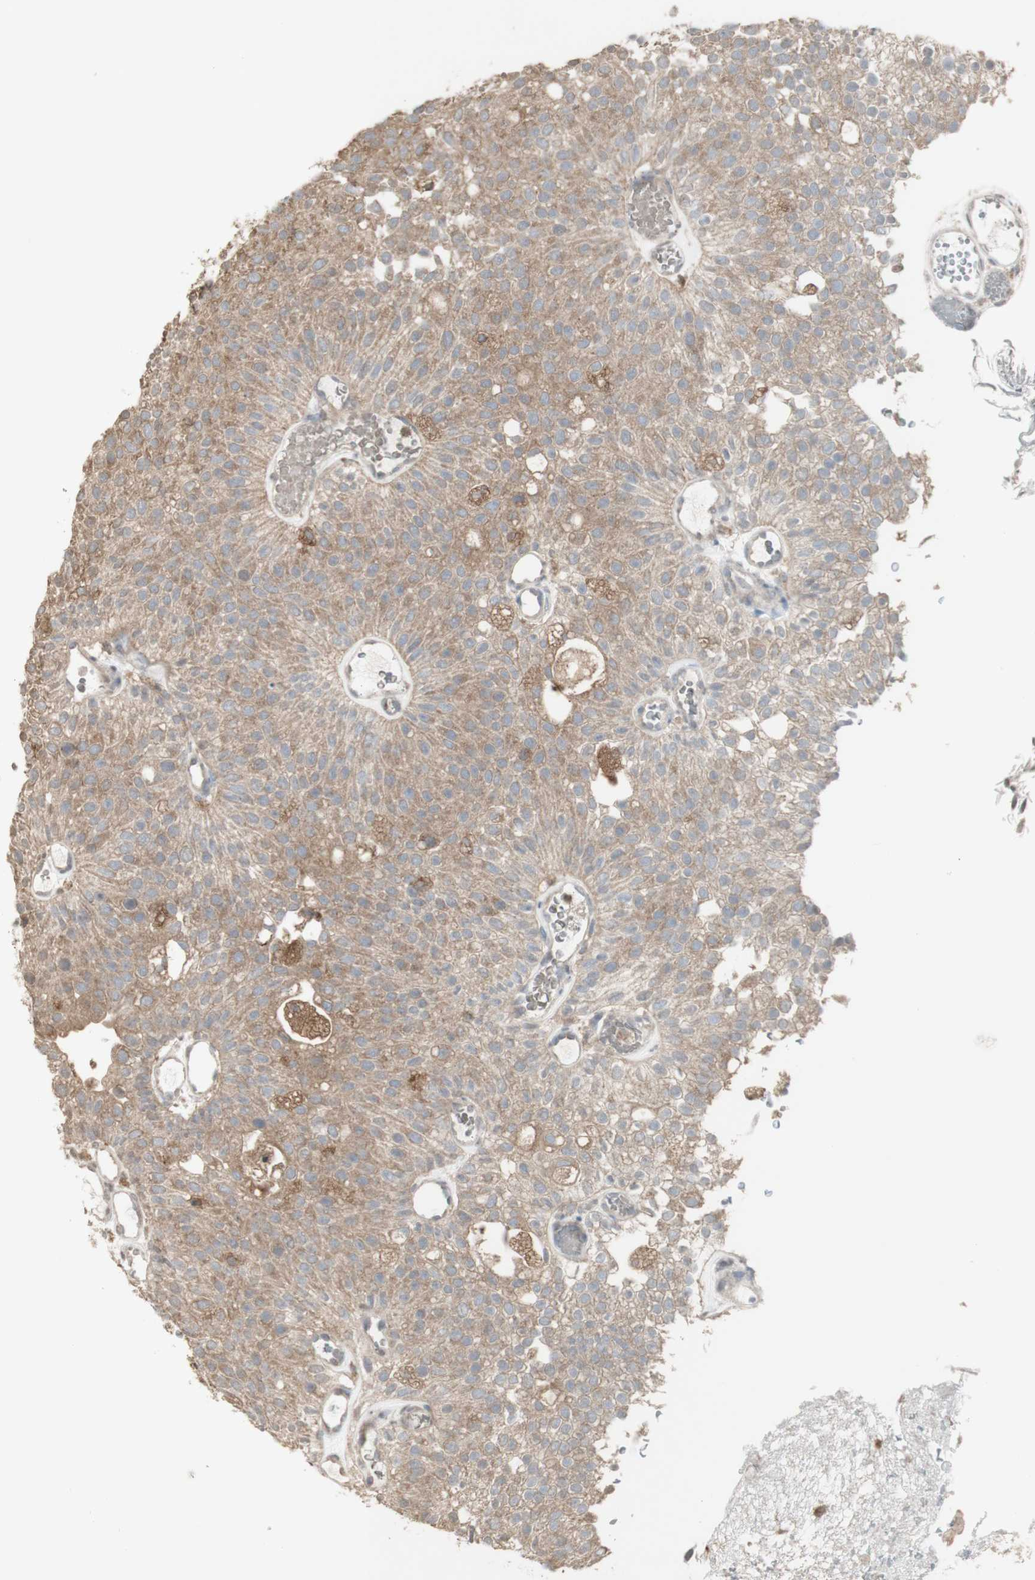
{"staining": {"intensity": "weak", "quantity": ">75%", "location": "cytoplasmic/membranous"}, "tissue": "urothelial cancer", "cell_type": "Tumor cells", "image_type": "cancer", "snomed": [{"axis": "morphology", "description": "Urothelial carcinoma, Low grade"}, {"axis": "topography", "description": "Urinary bladder"}], "caption": "Tumor cells demonstrate weak cytoplasmic/membranous expression in about >75% of cells in urothelial carcinoma (low-grade).", "gene": "ATP6V1E1", "patient": {"sex": "male", "age": 78}}